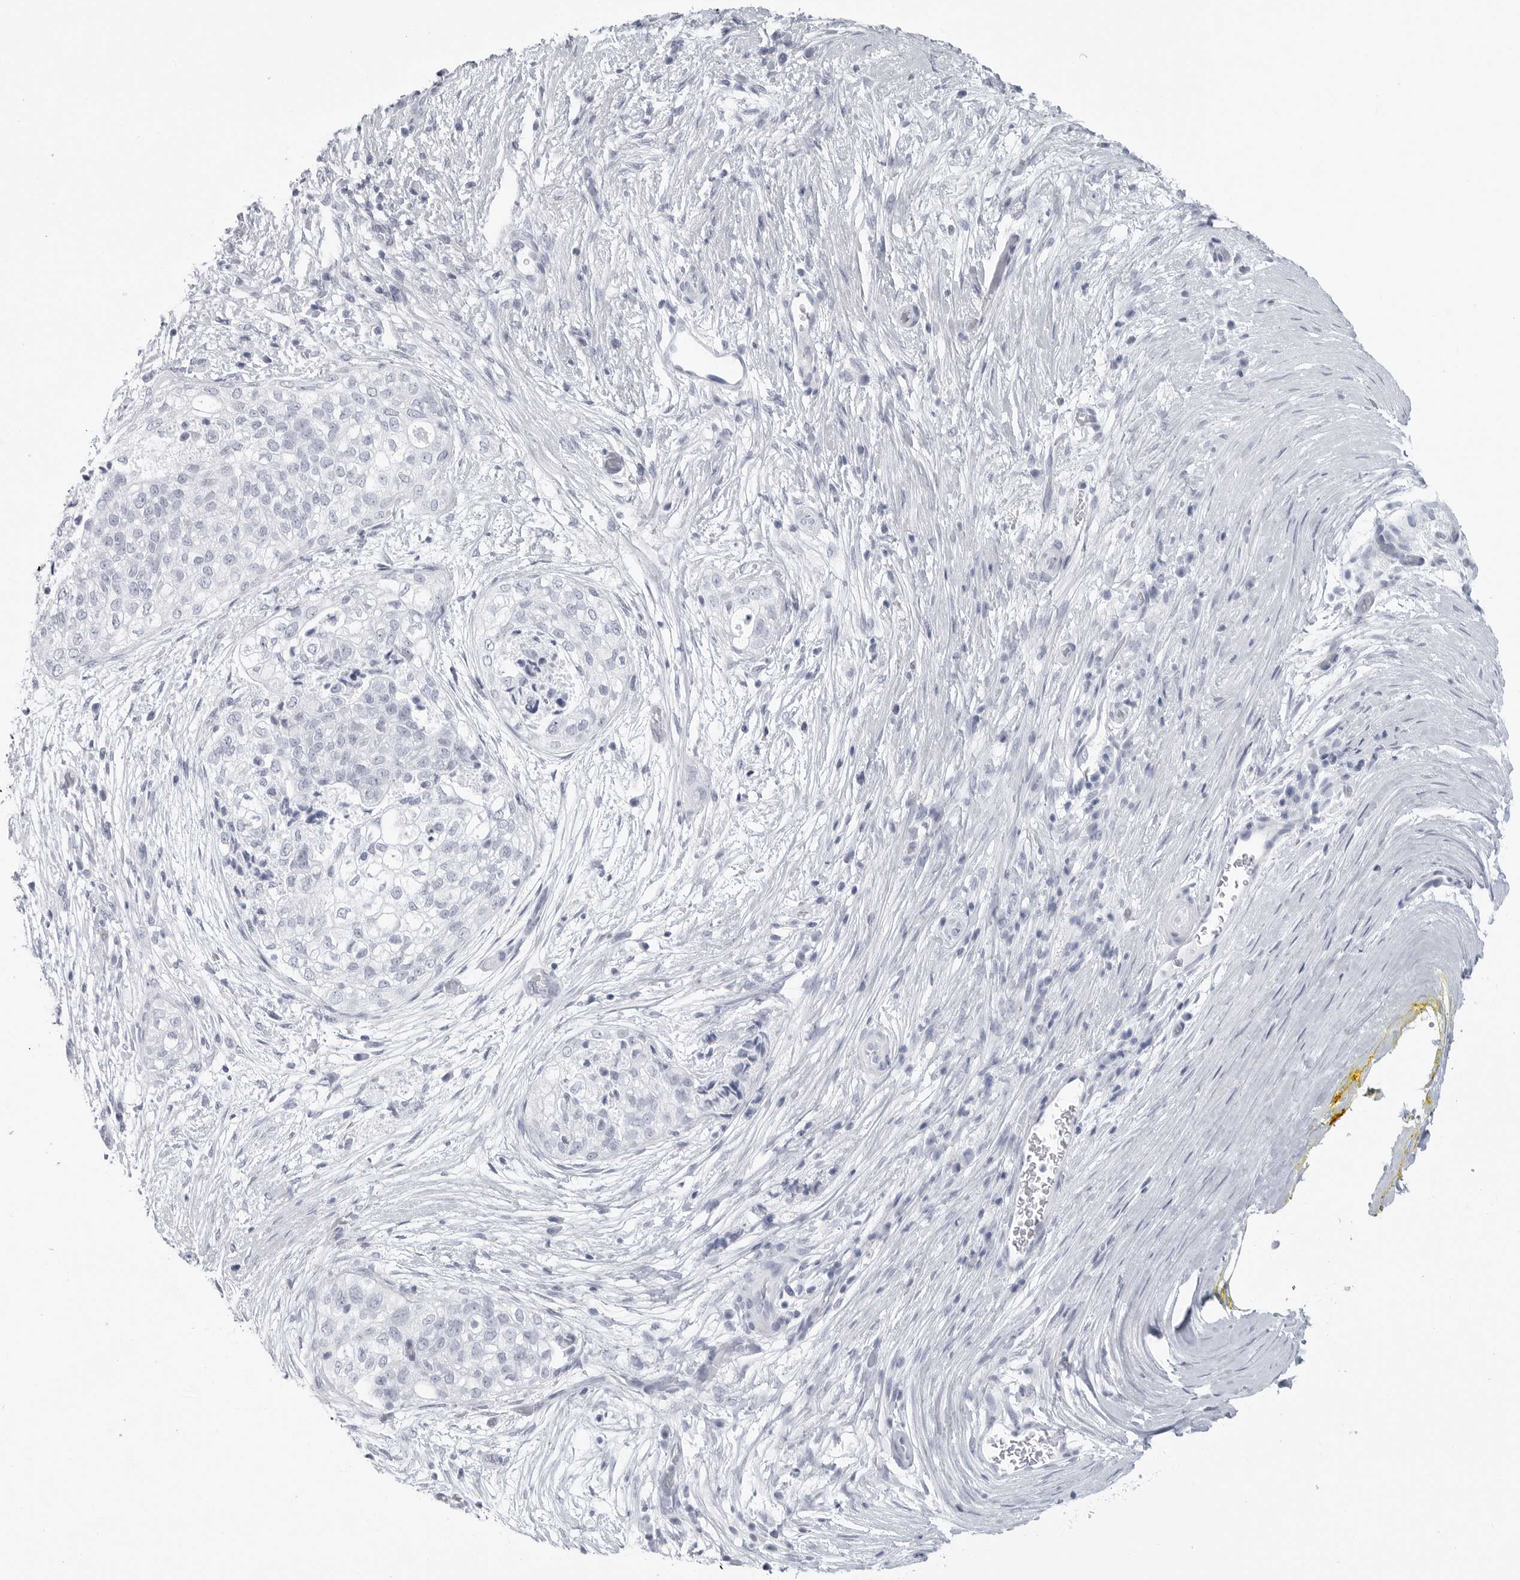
{"staining": {"intensity": "negative", "quantity": "none", "location": "none"}, "tissue": "pancreatic cancer", "cell_type": "Tumor cells", "image_type": "cancer", "snomed": [{"axis": "morphology", "description": "Adenocarcinoma, NOS"}, {"axis": "topography", "description": "Pancreas"}], "caption": "A high-resolution image shows IHC staining of pancreatic cancer, which demonstrates no significant staining in tumor cells.", "gene": "CSH1", "patient": {"sex": "male", "age": 72}}